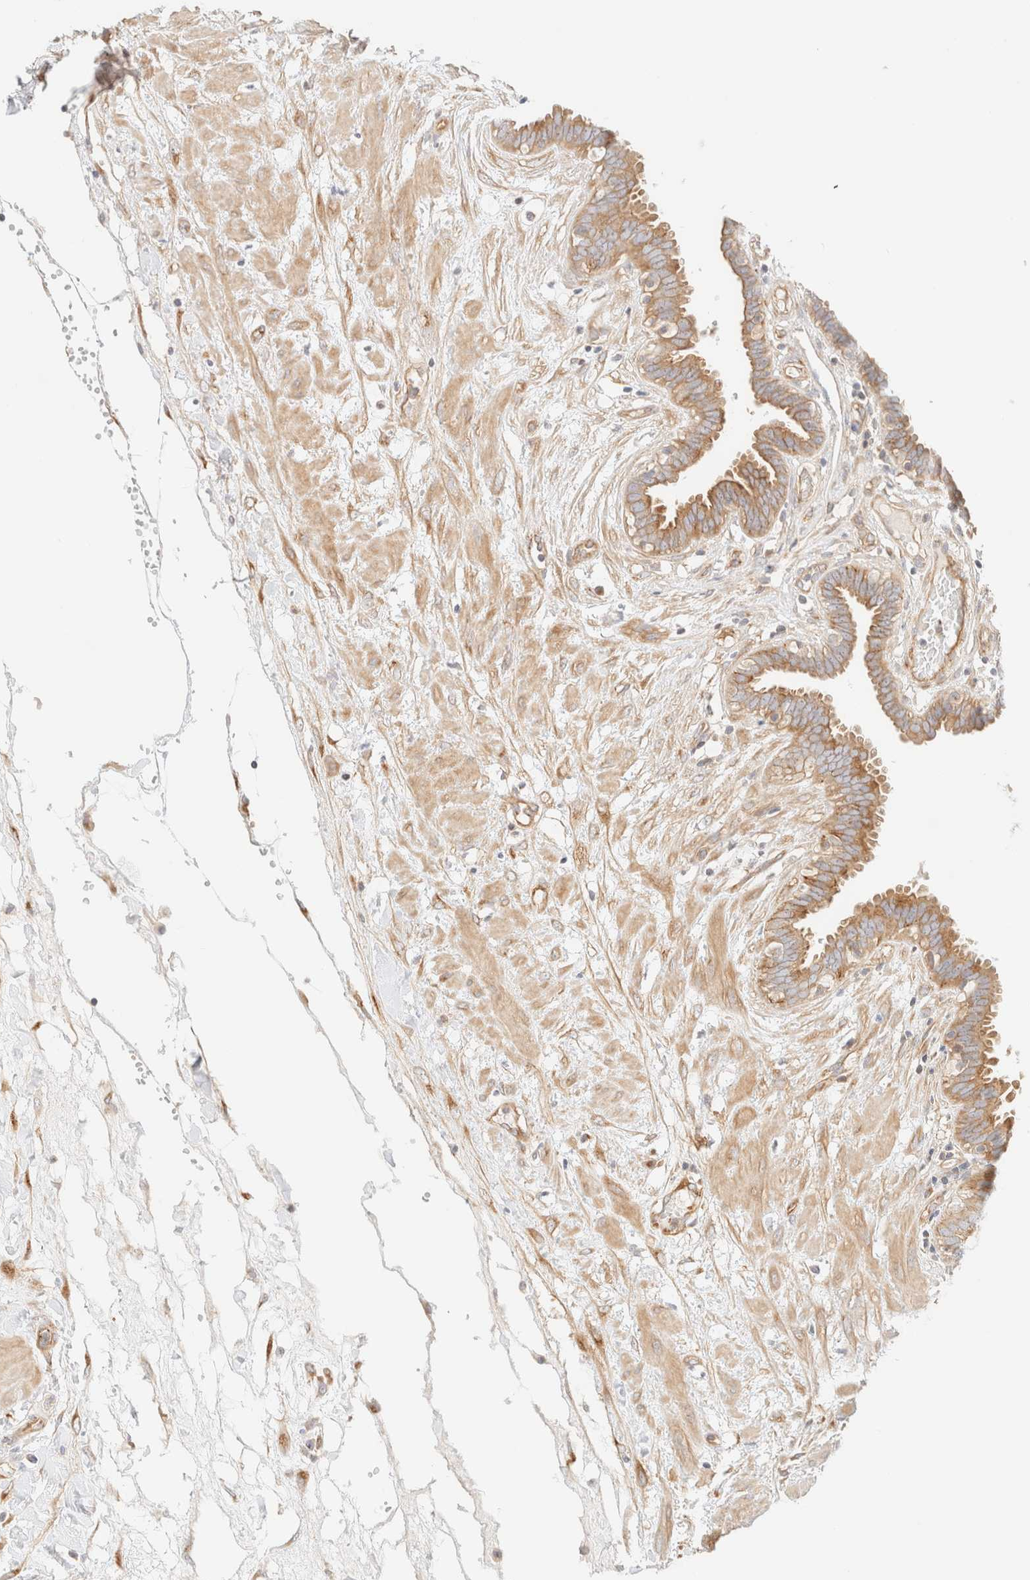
{"staining": {"intensity": "moderate", "quantity": ">75%", "location": "cytoplasmic/membranous"}, "tissue": "fallopian tube", "cell_type": "Glandular cells", "image_type": "normal", "snomed": [{"axis": "morphology", "description": "Normal tissue, NOS"}, {"axis": "topography", "description": "Fallopian tube"}, {"axis": "topography", "description": "Placenta"}], "caption": "Unremarkable fallopian tube was stained to show a protein in brown. There is medium levels of moderate cytoplasmic/membranous staining in about >75% of glandular cells.", "gene": "MYO10", "patient": {"sex": "female", "age": 32}}